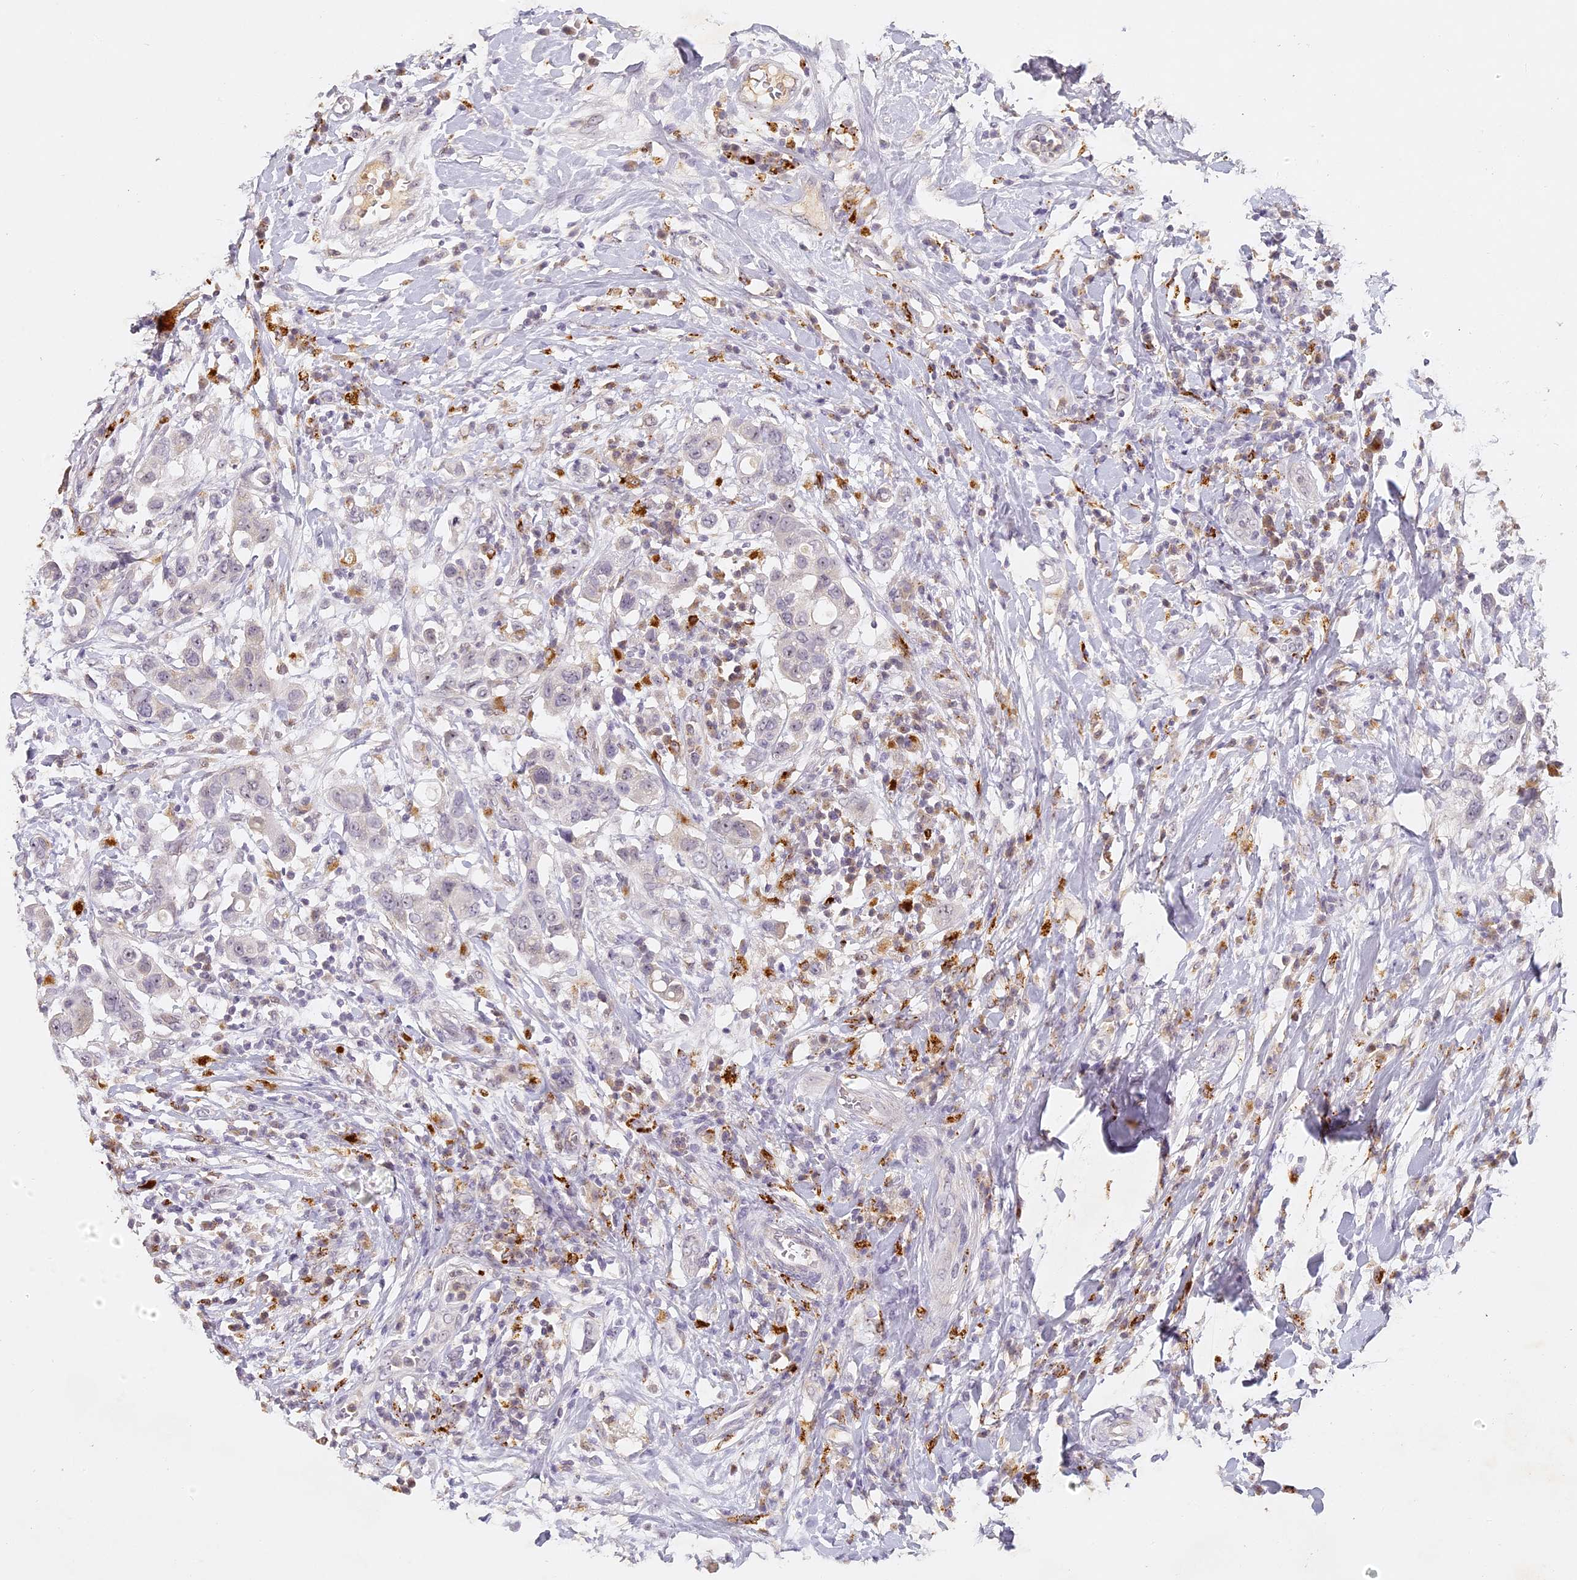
{"staining": {"intensity": "negative", "quantity": "none", "location": "none"}, "tissue": "breast cancer", "cell_type": "Tumor cells", "image_type": "cancer", "snomed": [{"axis": "morphology", "description": "Duct carcinoma"}, {"axis": "topography", "description": "Breast"}], "caption": "IHC photomicrograph of neoplastic tissue: human intraductal carcinoma (breast) stained with DAB demonstrates no significant protein expression in tumor cells.", "gene": "ELL3", "patient": {"sex": "female", "age": 27}}